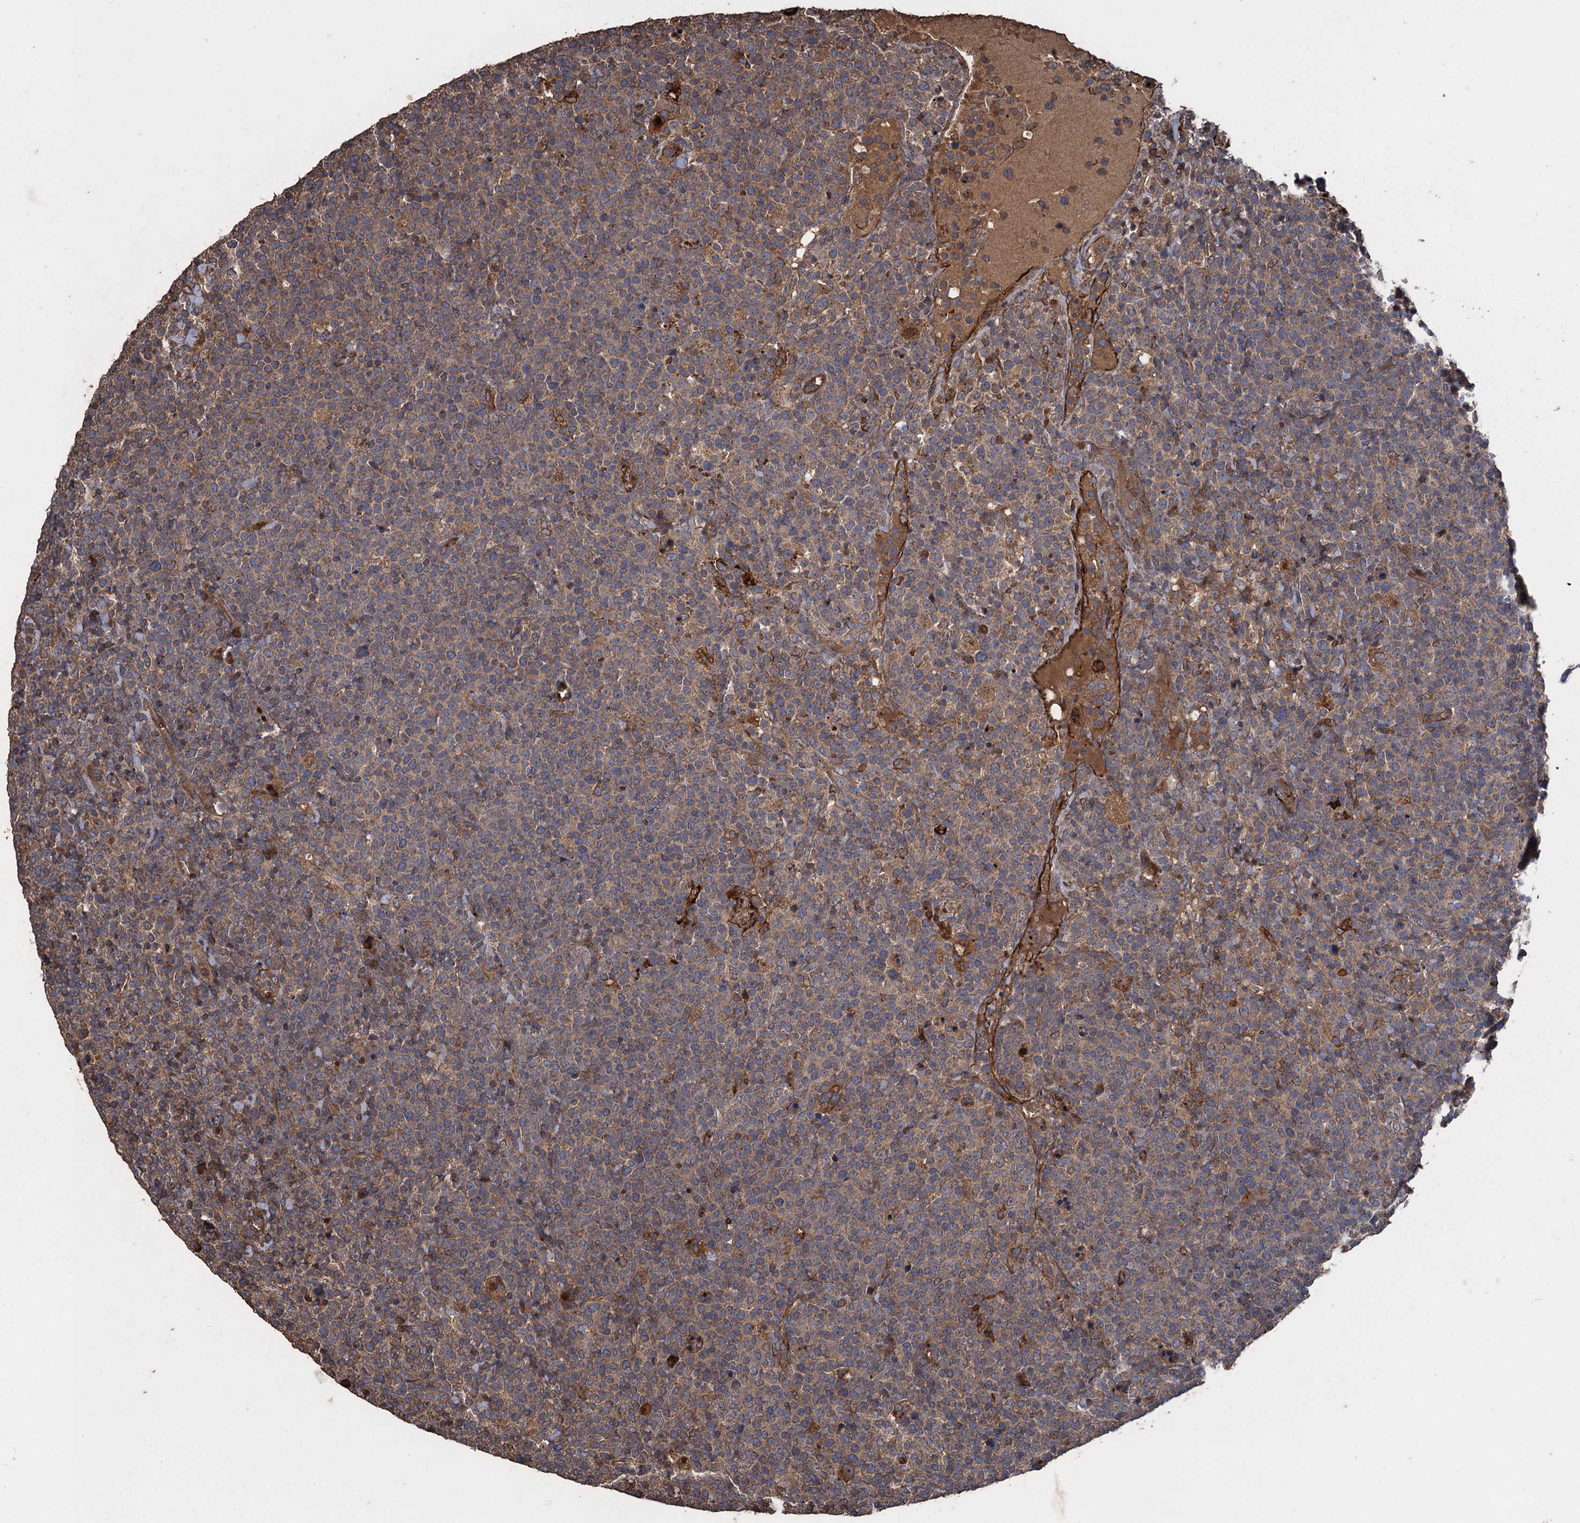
{"staining": {"intensity": "weak", "quantity": "25%-75%", "location": "cytoplasmic/membranous"}, "tissue": "lymphoma", "cell_type": "Tumor cells", "image_type": "cancer", "snomed": [{"axis": "morphology", "description": "Malignant lymphoma, non-Hodgkin's type, High grade"}, {"axis": "topography", "description": "Lymph node"}], "caption": "Tumor cells display low levels of weak cytoplasmic/membranous positivity in approximately 25%-75% of cells in malignant lymphoma, non-Hodgkin's type (high-grade).", "gene": "TXNDC11", "patient": {"sex": "male", "age": 61}}